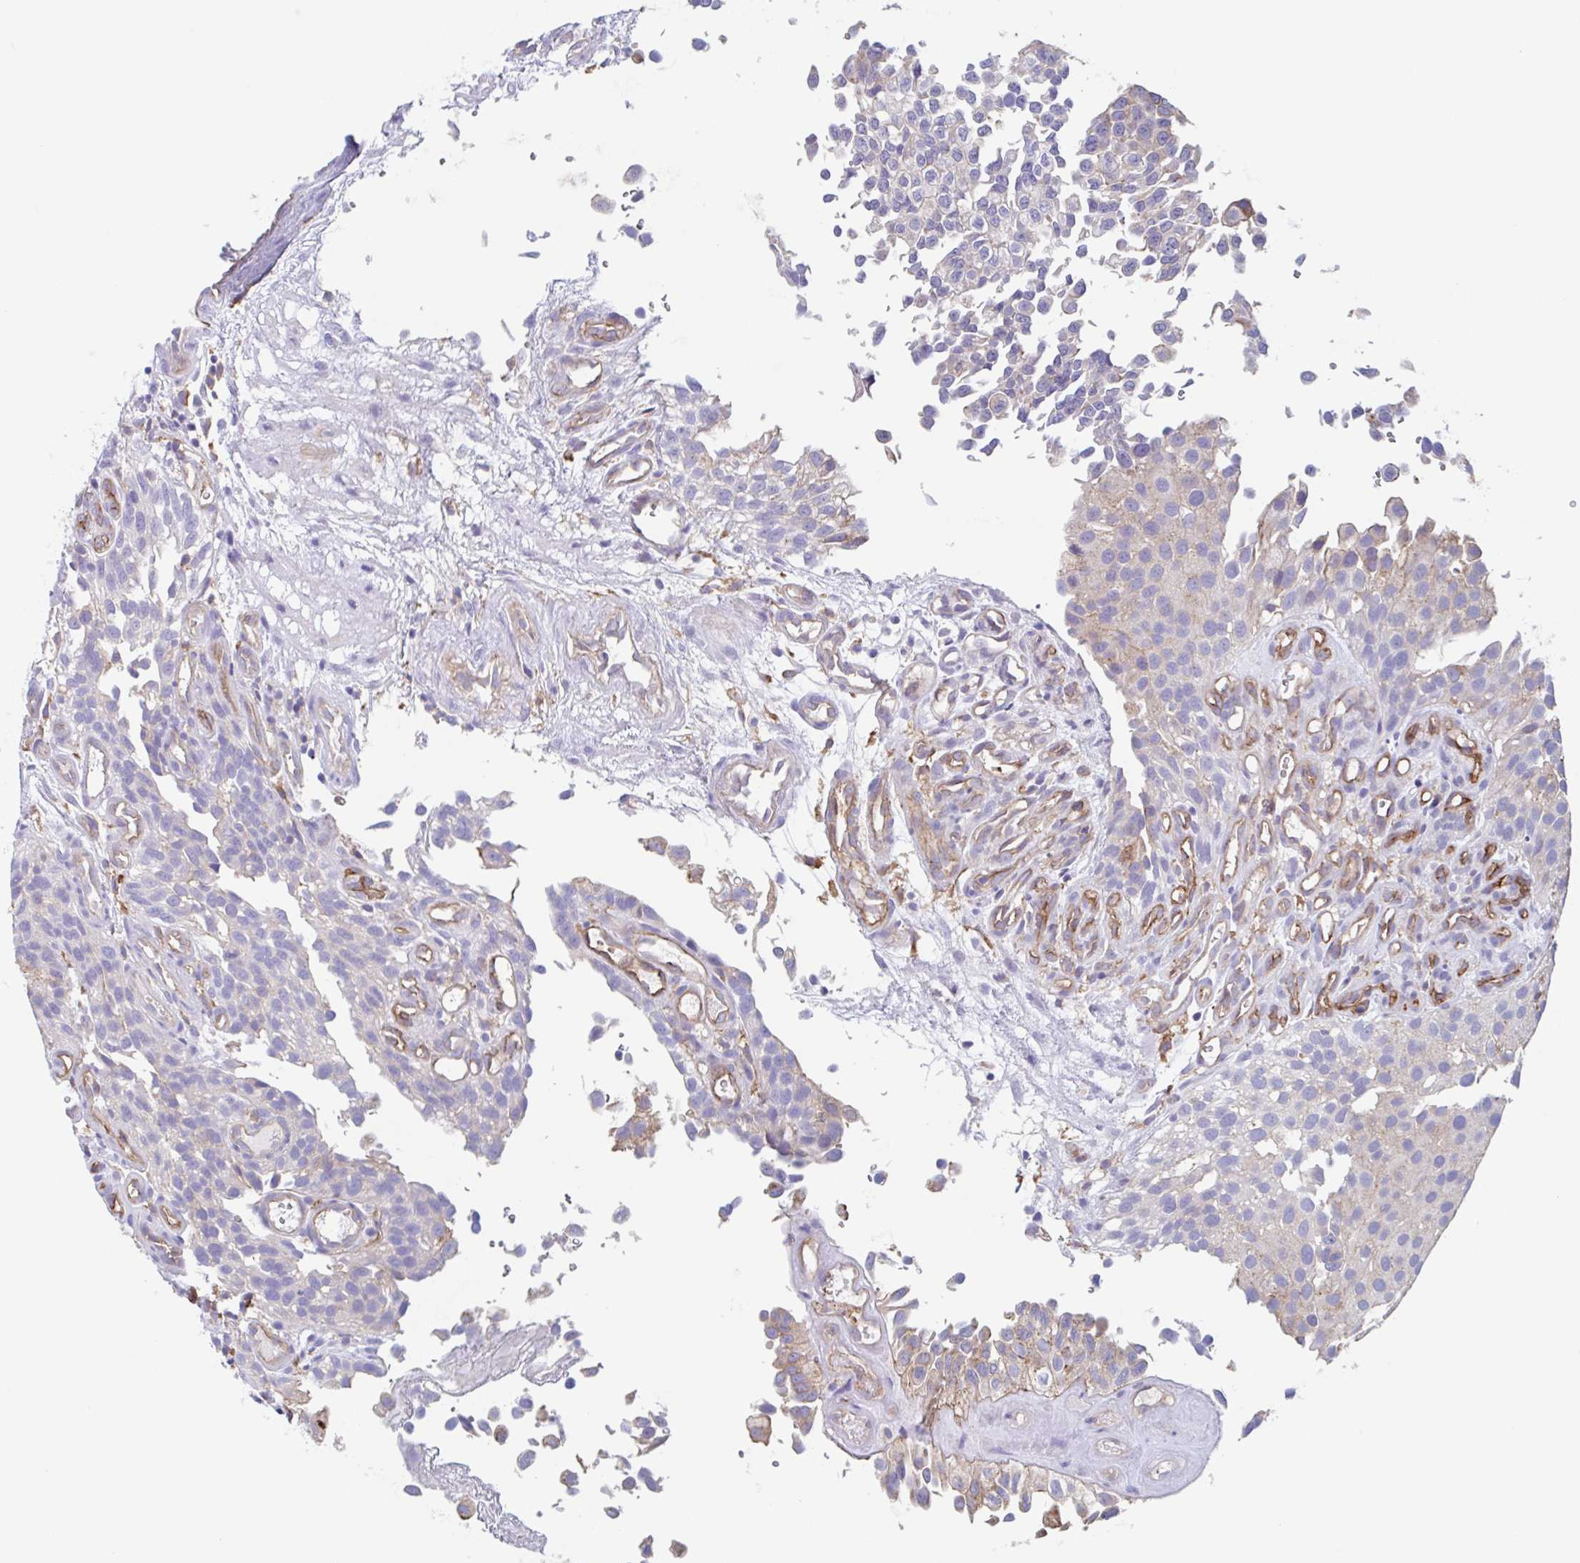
{"staining": {"intensity": "weak", "quantity": "<25%", "location": "cytoplasmic/membranous"}, "tissue": "urothelial cancer", "cell_type": "Tumor cells", "image_type": "cancer", "snomed": [{"axis": "morphology", "description": "Urothelial carcinoma, NOS"}, {"axis": "topography", "description": "Urinary bladder"}], "caption": "Urothelial cancer was stained to show a protein in brown. There is no significant positivity in tumor cells.", "gene": "EHD4", "patient": {"sex": "male", "age": 87}}